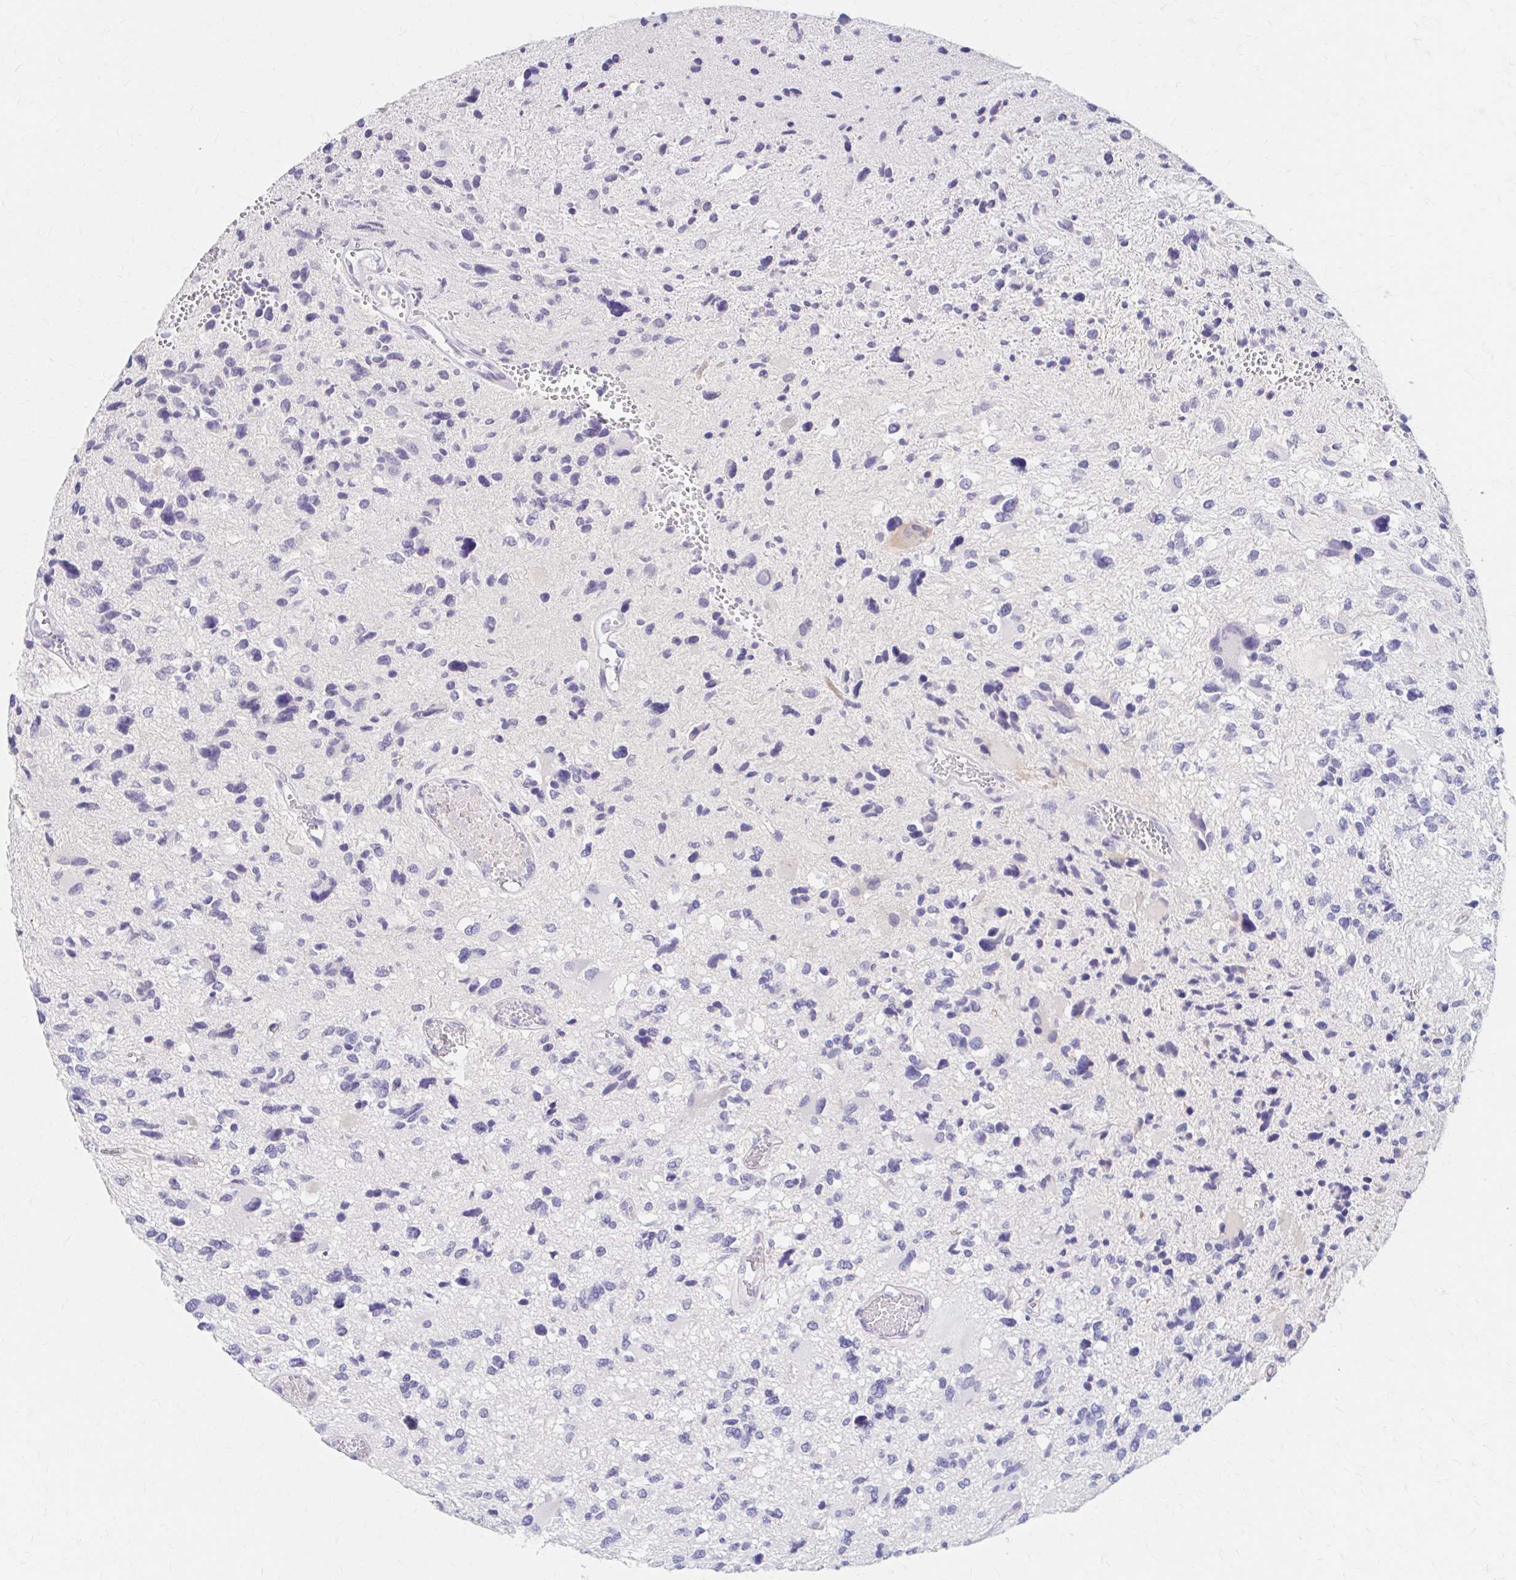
{"staining": {"intensity": "negative", "quantity": "none", "location": "none"}, "tissue": "glioma", "cell_type": "Tumor cells", "image_type": "cancer", "snomed": [{"axis": "morphology", "description": "Glioma, malignant, High grade"}, {"axis": "topography", "description": "Brain"}], "caption": "Protein analysis of glioma demonstrates no significant positivity in tumor cells.", "gene": "AZGP1", "patient": {"sex": "female", "age": 11}}